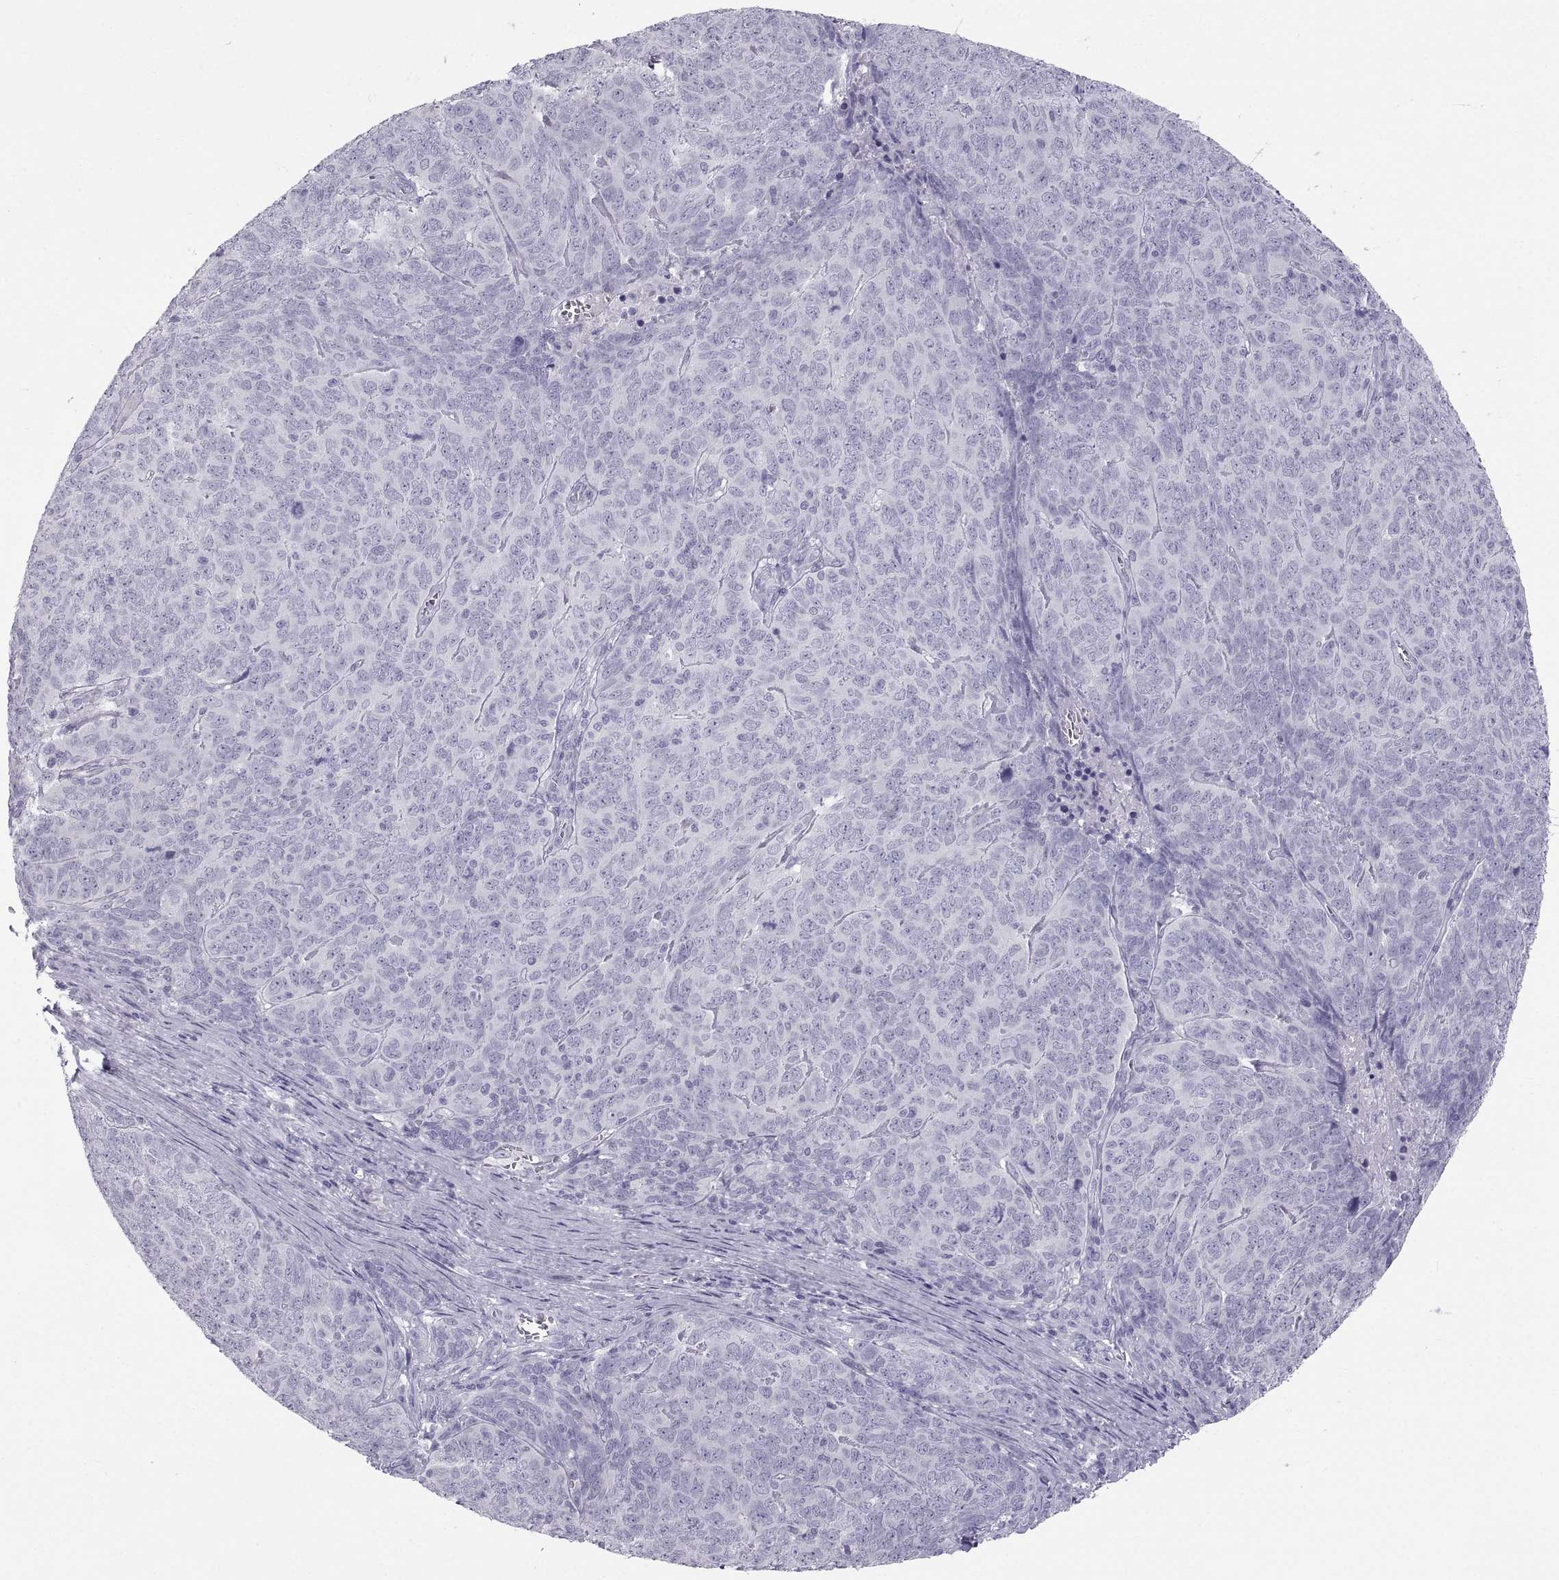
{"staining": {"intensity": "negative", "quantity": "none", "location": "none"}, "tissue": "skin cancer", "cell_type": "Tumor cells", "image_type": "cancer", "snomed": [{"axis": "morphology", "description": "Squamous cell carcinoma, NOS"}, {"axis": "topography", "description": "Skin"}, {"axis": "topography", "description": "Anal"}], "caption": "DAB immunohistochemical staining of human skin cancer (squamous cell carcinoma) demonstrates no significant expression in tumor cells.", "gene": "PCSK1N", "patient": {"sex": "female", "age": 51}}